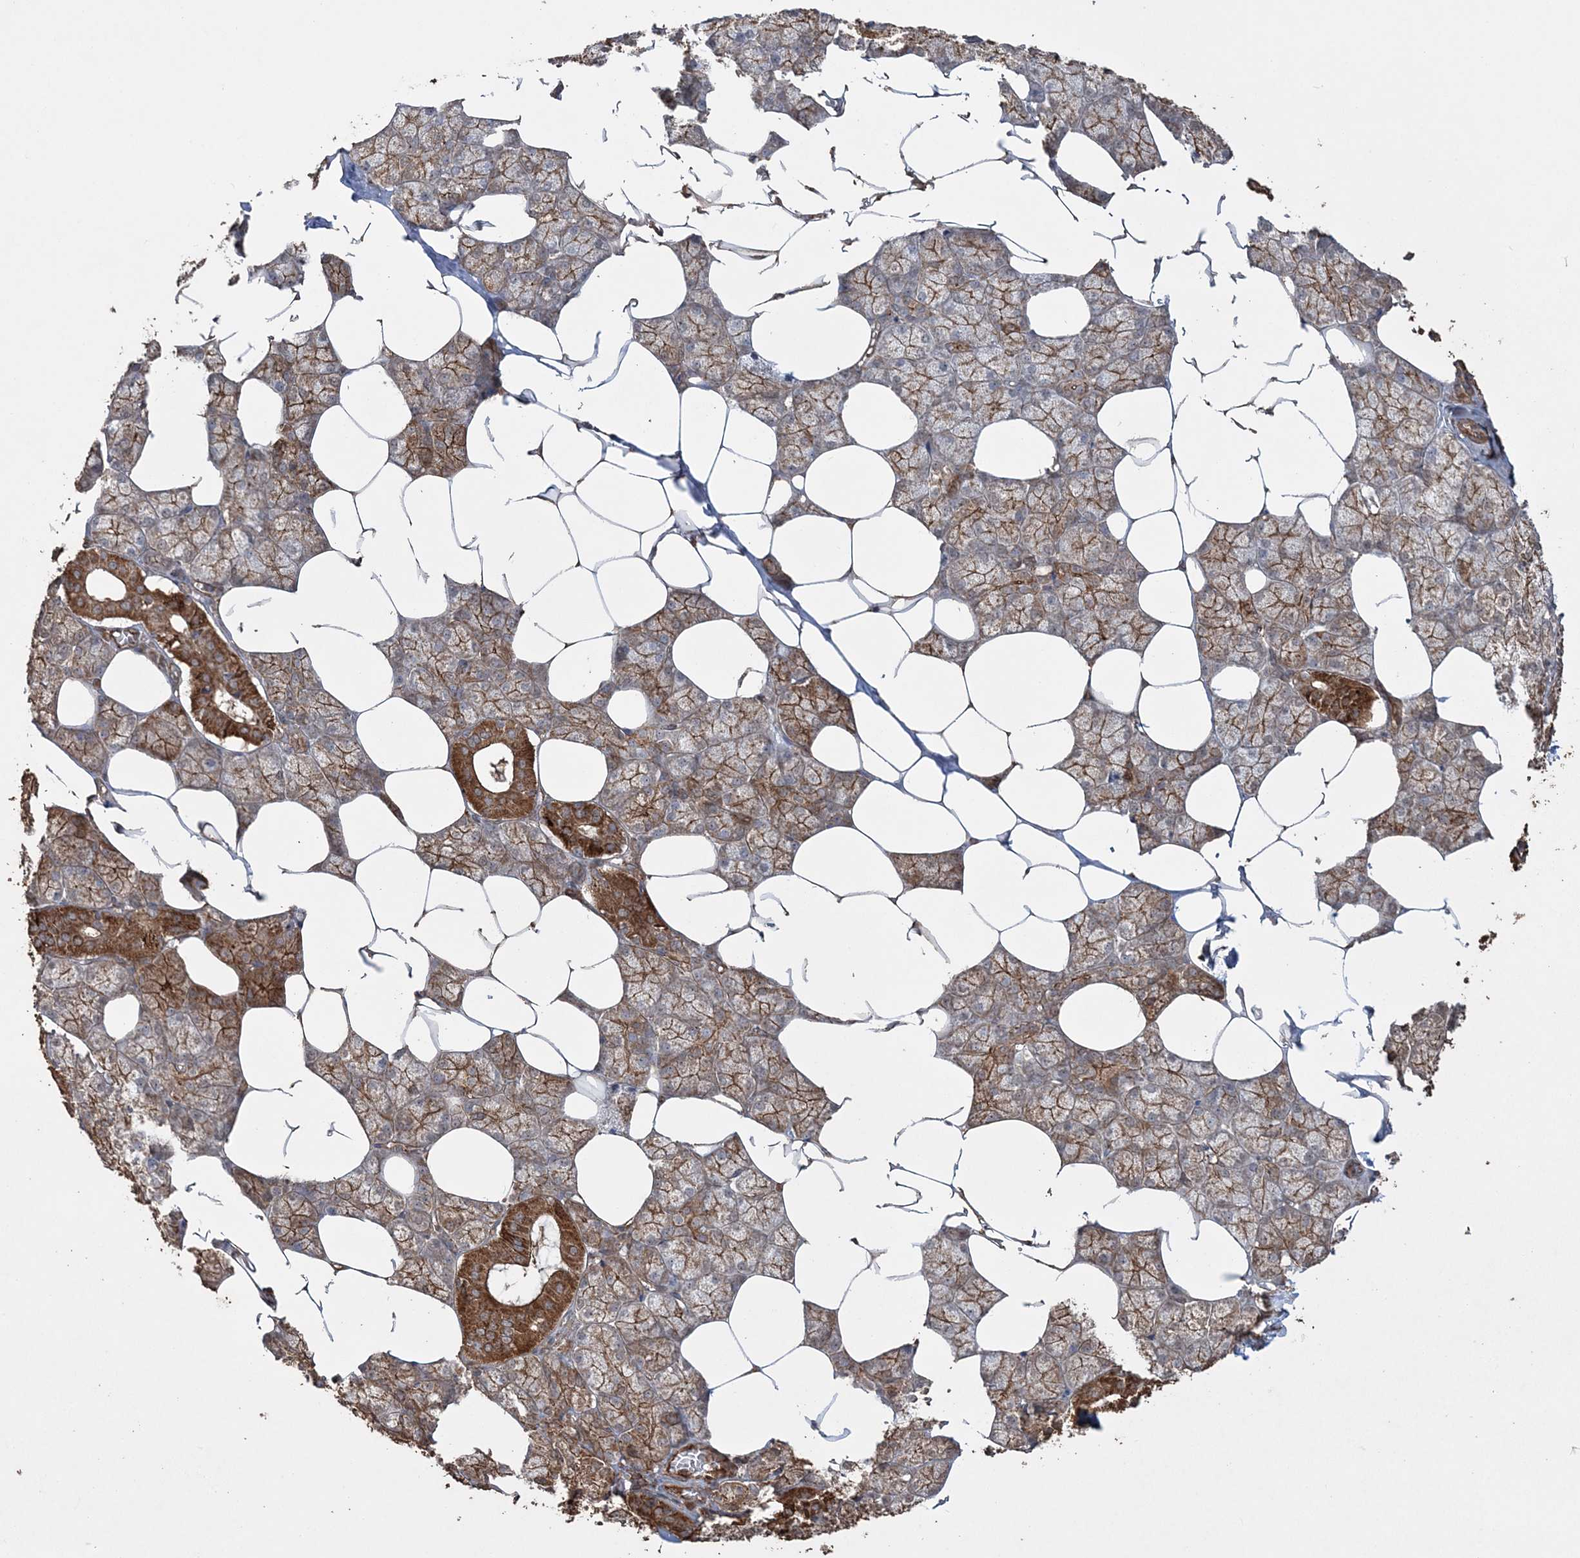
{"staining": {"intensity": "strong", "quantity": ">75%", "location": "cytoplasmic/membranous"}, "tissue": "salivary gland", "cell_type": "Glandular cells", "image_type": "normal", "snomed": [{"axis": "morphology", "description": "Normal tissue, NOS"}, {"axis": "topography", "description": "Salivary gland"}], "caption": "Brown immunohistochemical staining in benign human salivary gland exhibits strong cytoplasmic/membranous positivity in about >75% of glandular cells.", "gene": "TTC7A", "patient": {"sex": "male", "age": 62}}